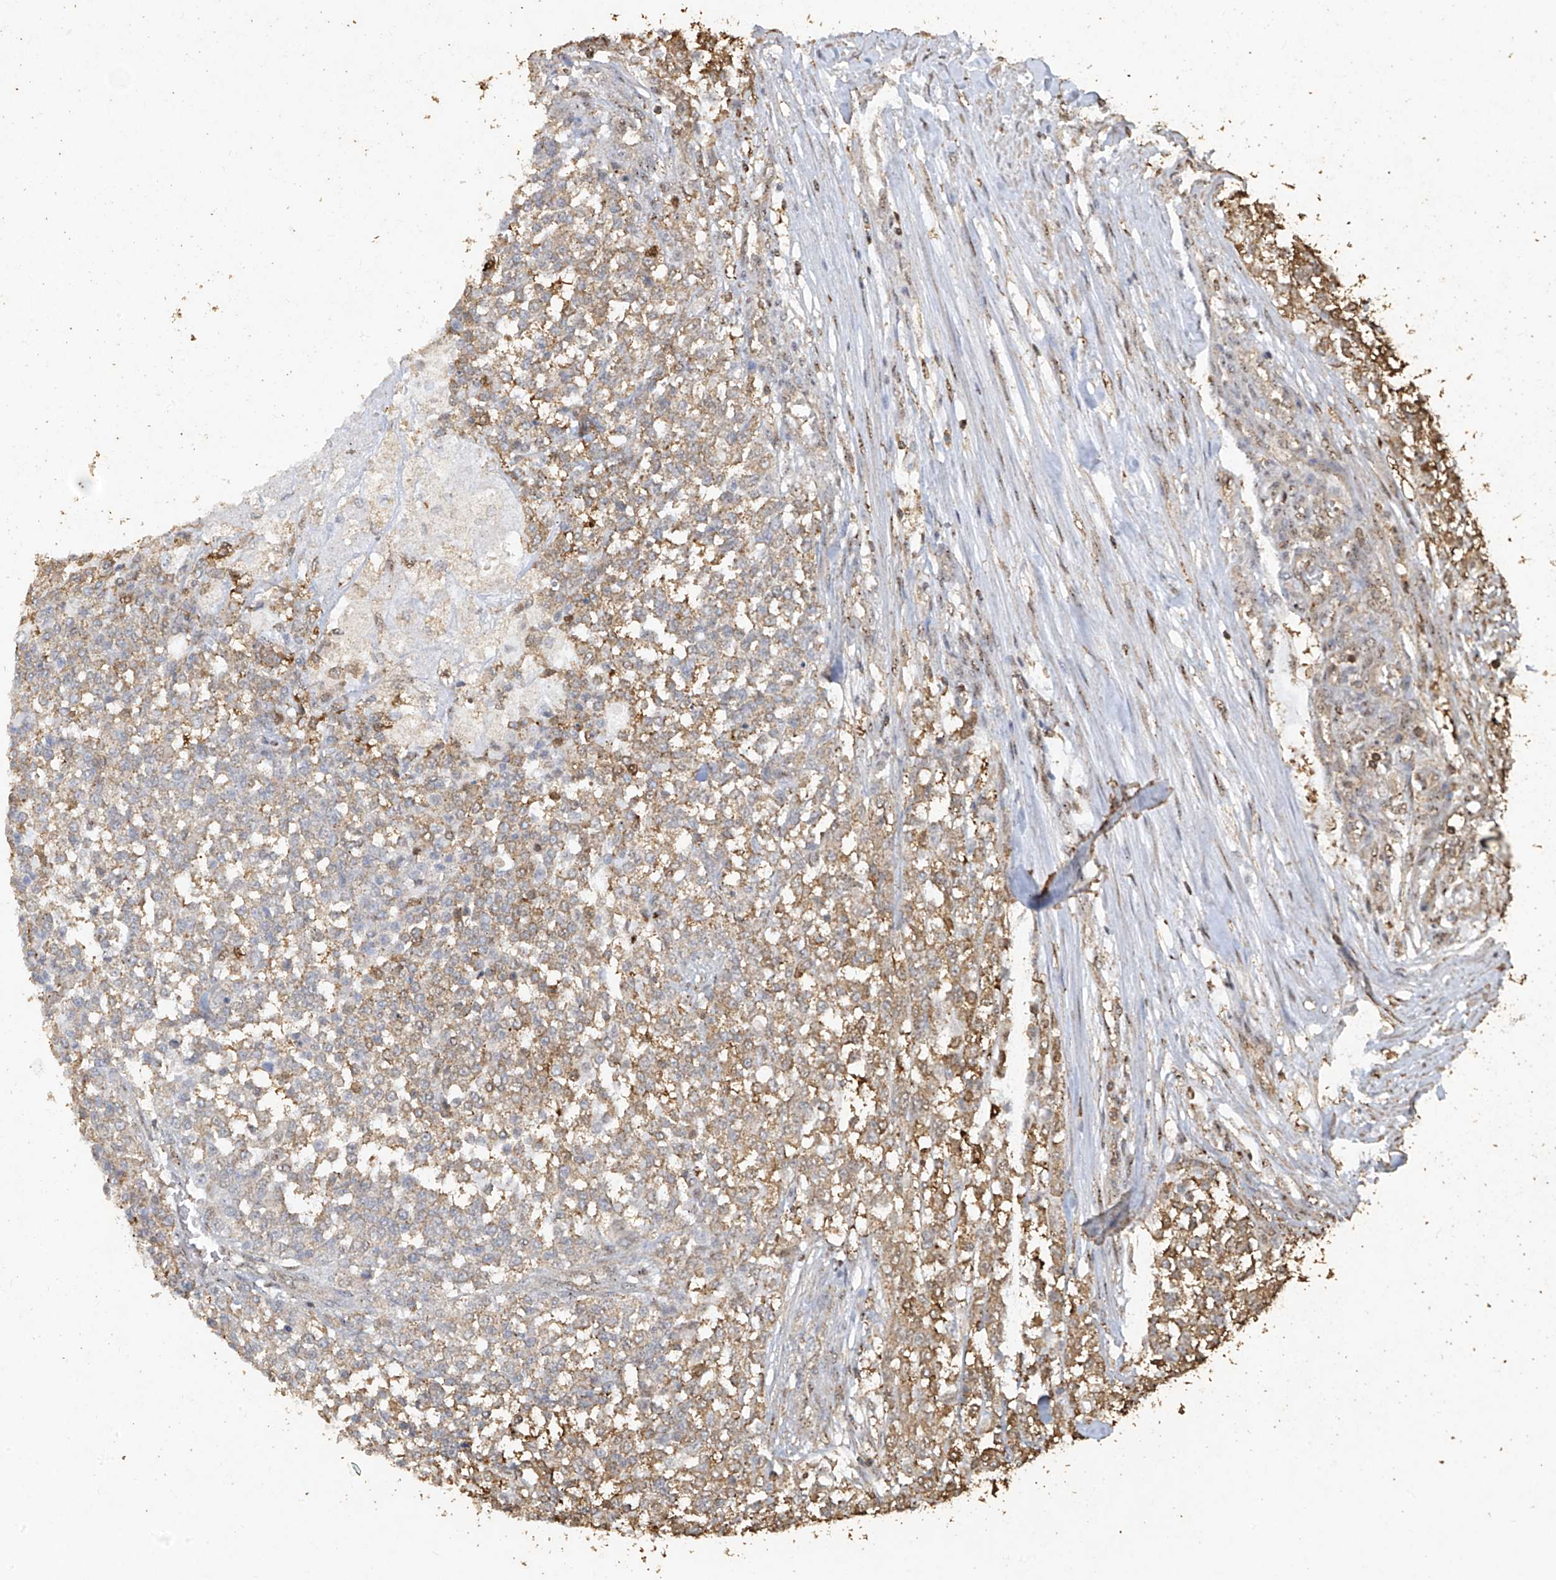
{"staining": {"intensity": "moderate", "quantity": "<25%", "location": "cytoplasmic/membranous"}, "tissue": "testis cancer", "cell_type": "Tumor cells", "image_type": "cancer", "snomed": [{"axis": "morphology", "description": "Seminoma, NOS"}, {"axis": "topography", "description": "Testis"}], "caption": "Protein staining exhibits moderate cytoplasmic/membranous expression in approximately <25% of tumor cells in testis cancer.", "gene": "ERBB3", "patient": {"sex": "male", "age": 59}}